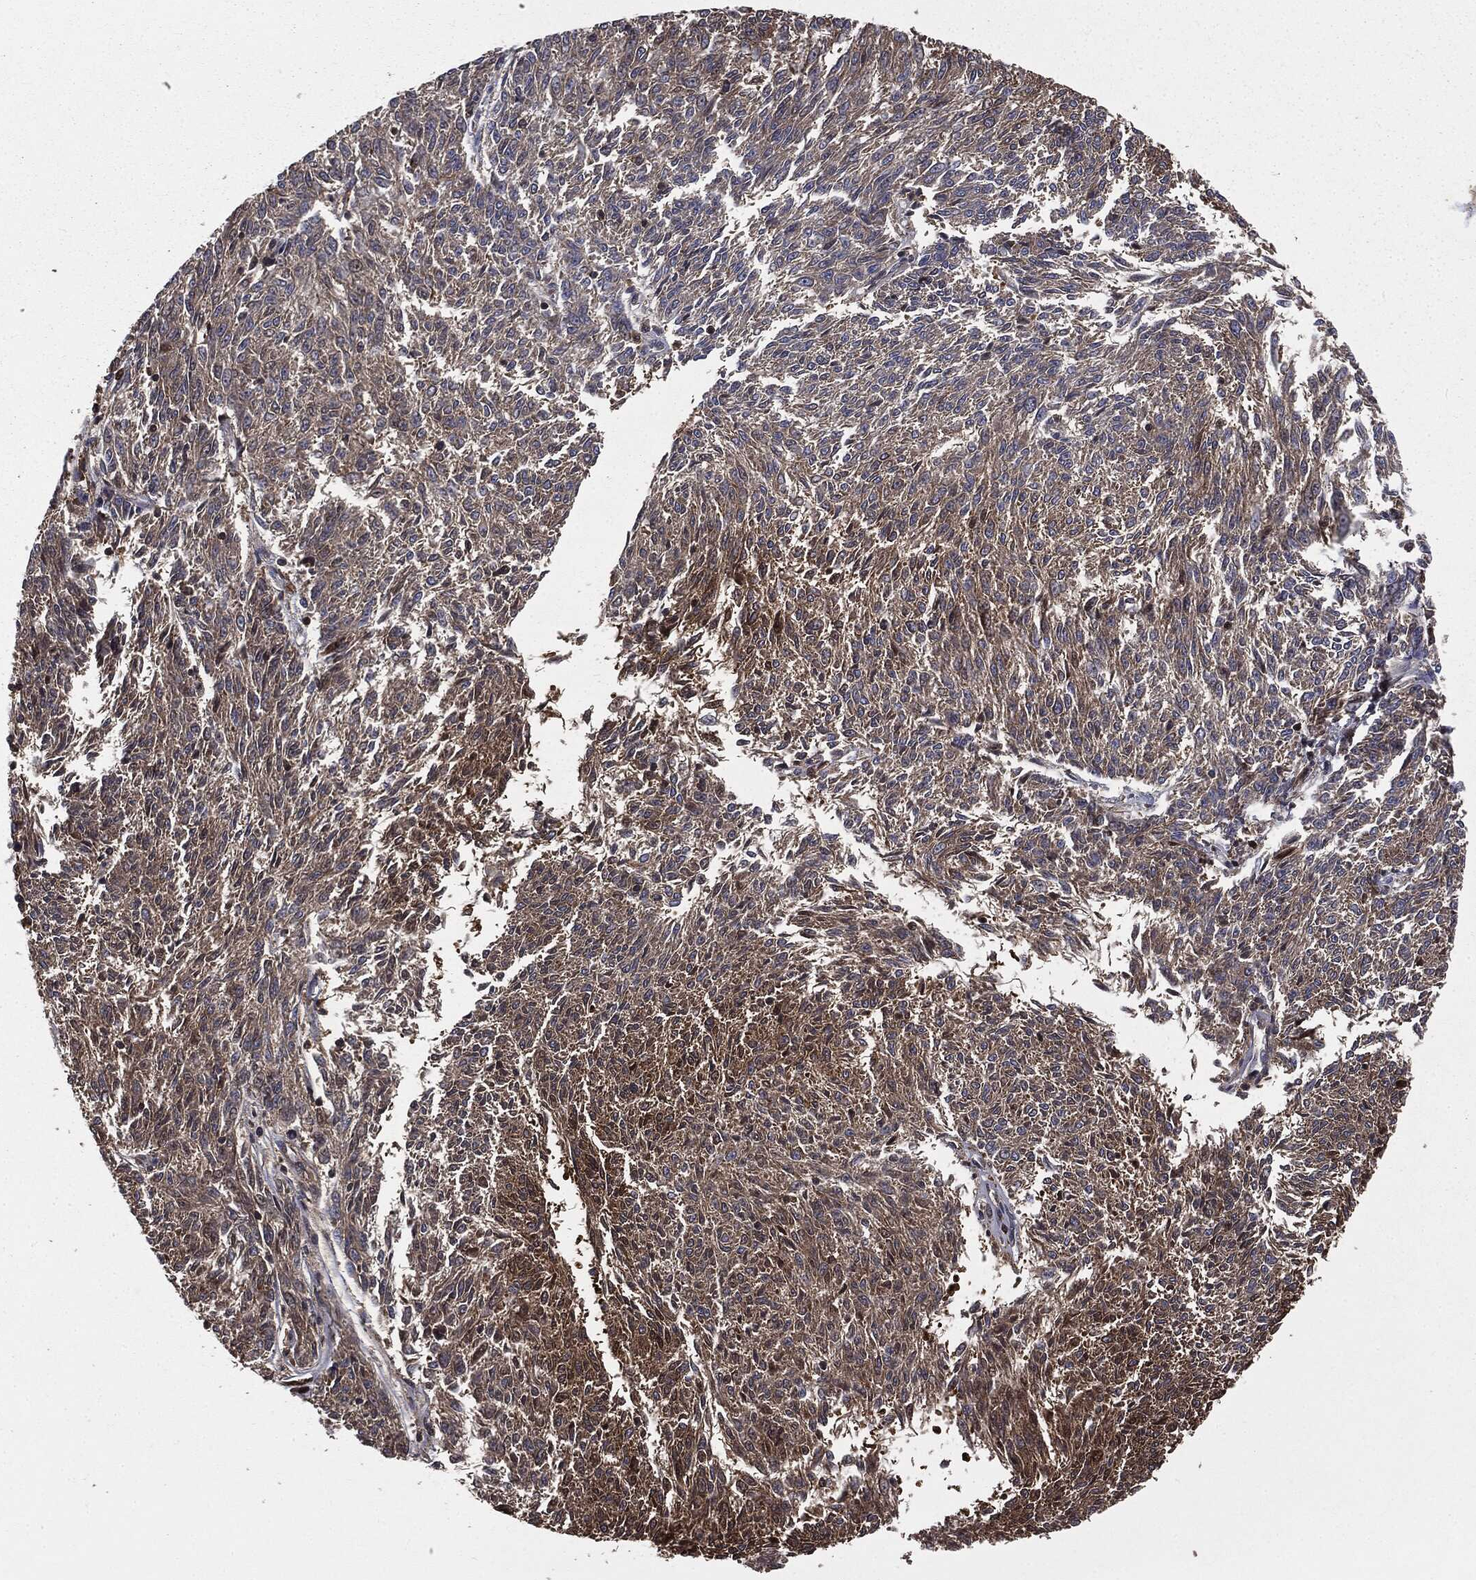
{"staining": {"intensity": "weak", "quantity": "25%-75%", "location": "cytoplasmic/membranous"}, "tissue": "melanoma", "cell_type": "Tumor cells", "image_type": "cancer", "snomed": [{"axis": "morphology", "description": "Malignant melanoma, NOS"}, {"axis": "topography", "description": "Skin"}], "caption": "Malignant melanoma stained with a protein marker exhibits weak staining in tumor cells.", "gene": "GNB5", "patient": {"sex": "female", "age": 72}}